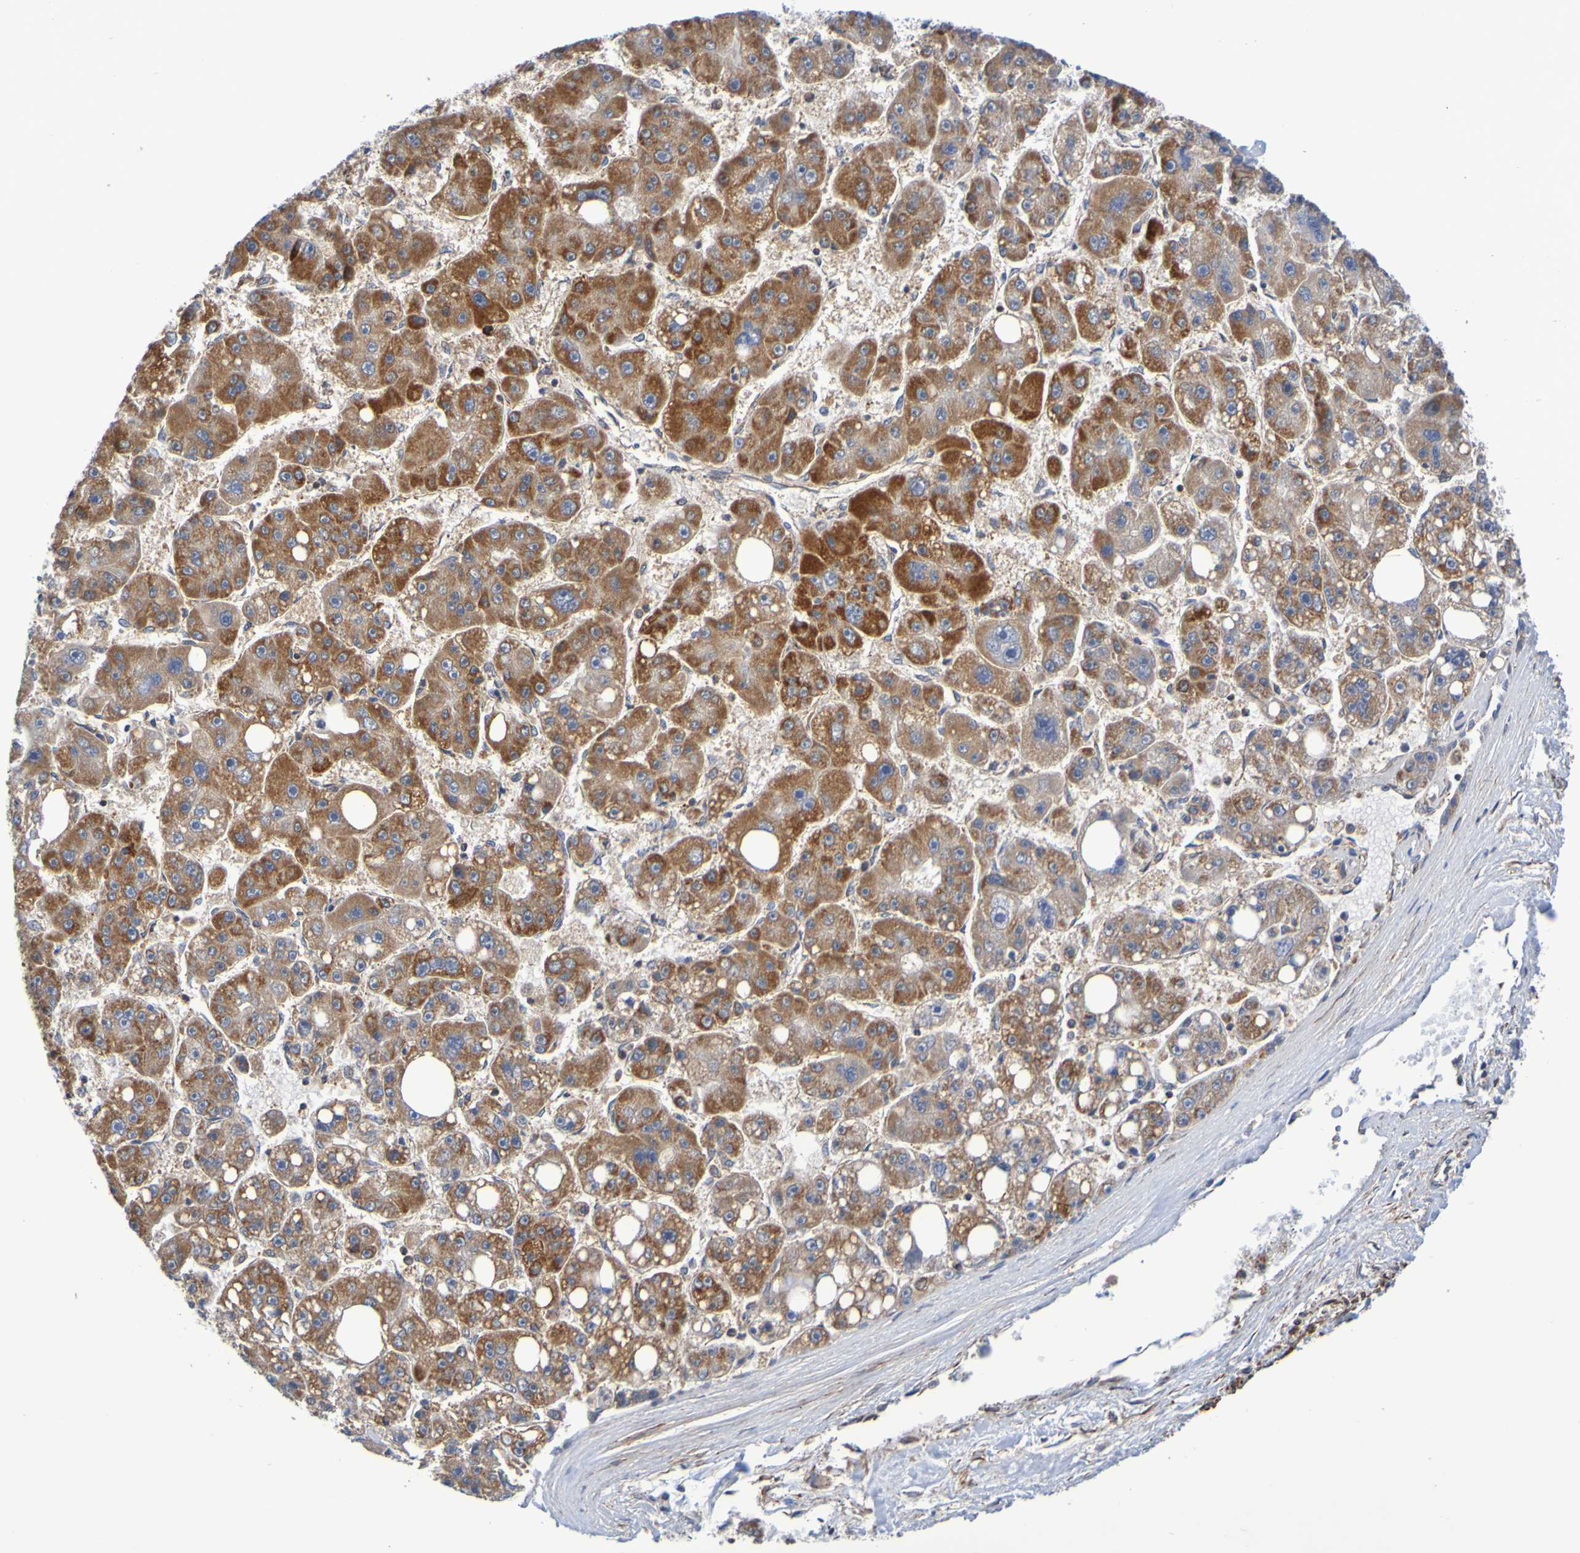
{"staining": {"intensity": "strong", "quantity": "25%-75%", "location": "cytoplasmic/membranous"}, "tissue": "liver cancer", "cell_type": "Tumor cells", "image_type": "cancer", "snomed": [{"axis": "morphology", "description": "Carcinoma, Hepatocellular, NOS"}, {"axis": "topography", "description": "Liver"}], "caption": "An image of liver cancer (hepatocellular carcinoma) stained for a protein displays strong cytoplasmic/membranous brown staining in tumor cells. (brown staining indicates protein expression, while blue staining denotes nuclei).", "gene": "CCDC51", "patient": {"sex": "female", "age": 61}}